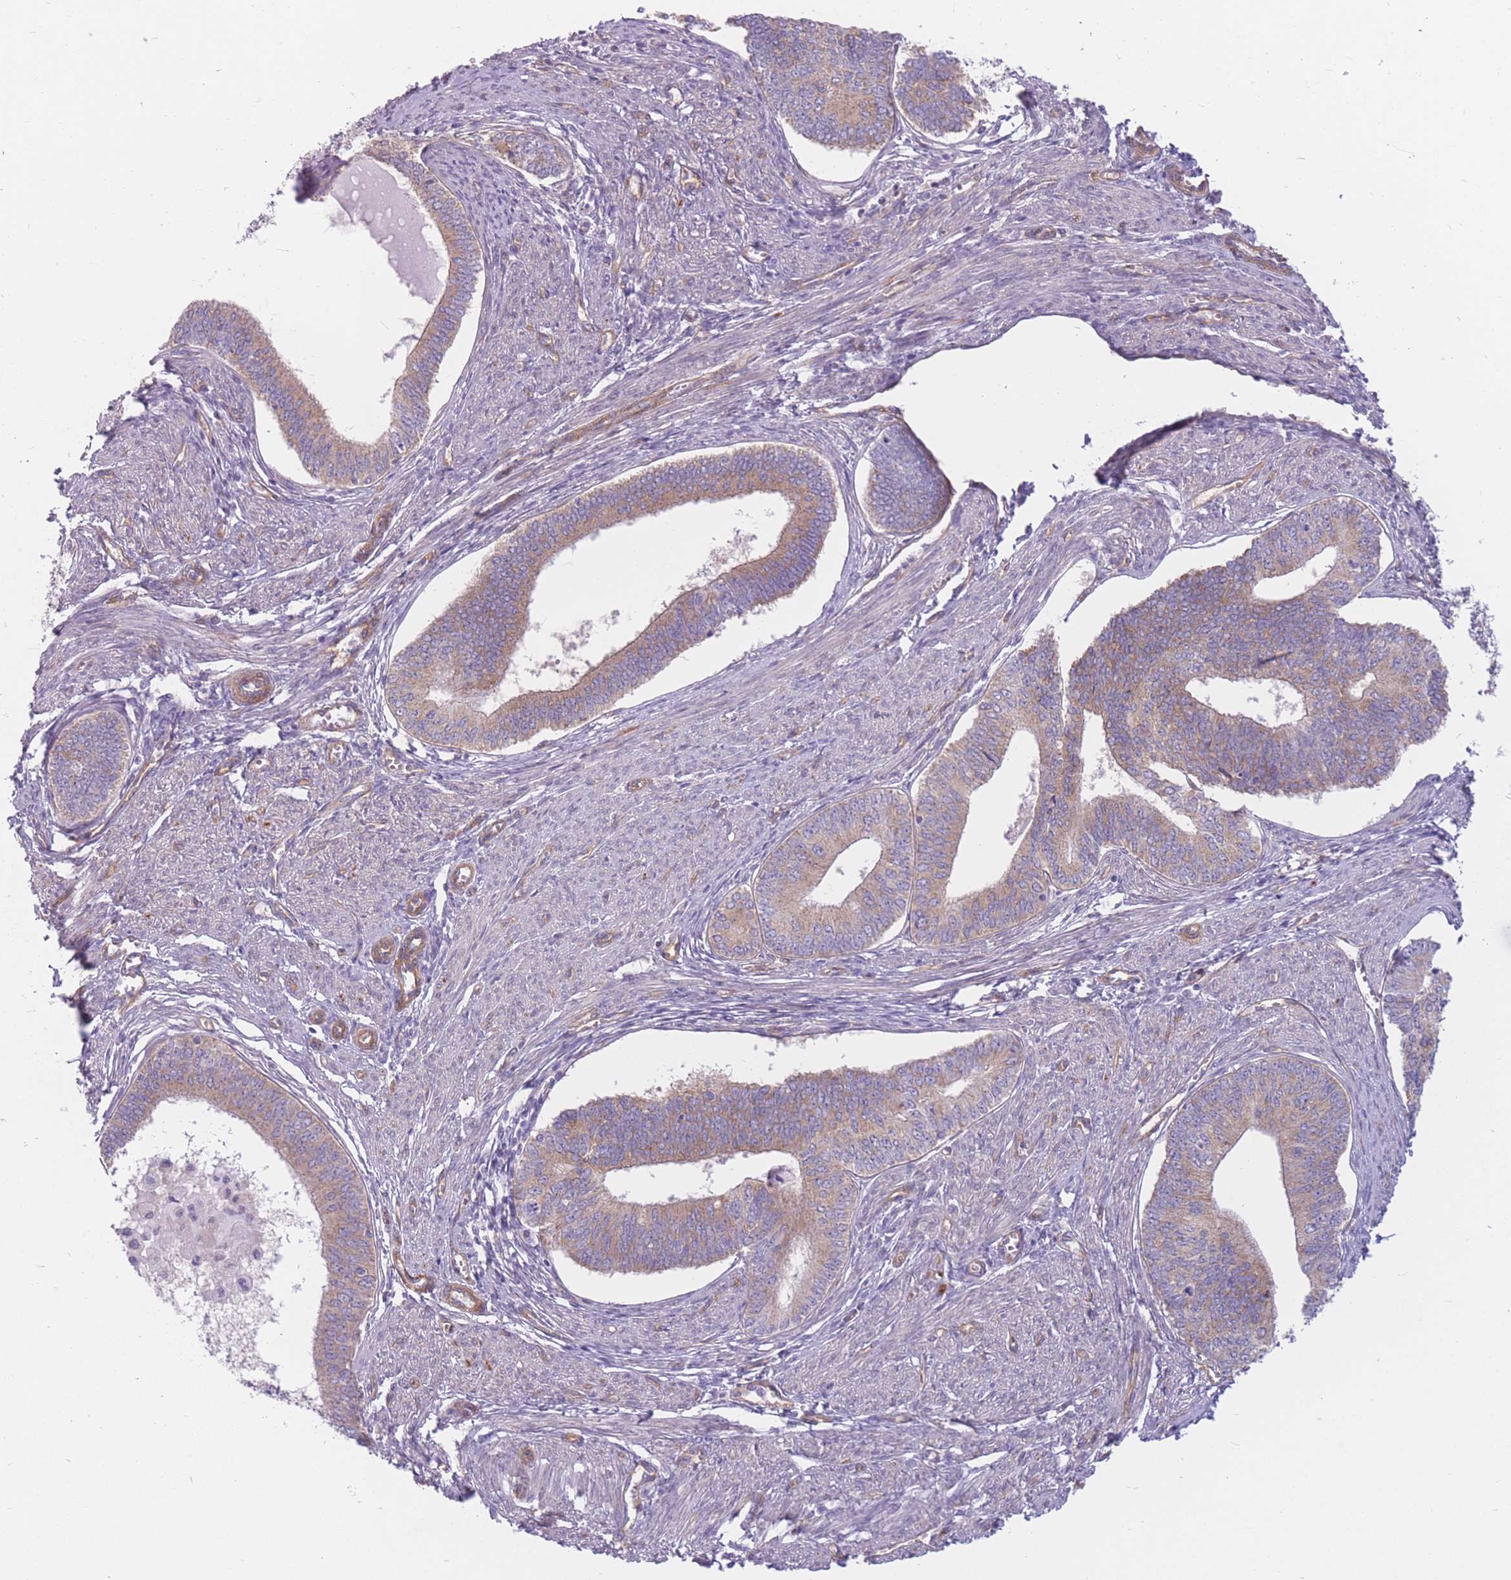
{"staining": {"intensity": "moderate", "quantity": ">75%", "location": "cytoplasmic/membranous"}, "tissue": "endometrial cancer", "cell_type": "Tumor cells", "image_type": "cancer", "snomed": [{"axis": "morphology", "description": "Adenocarcinoma, NOS"}, {"axis": "topography", "description": "Endometrium"}], "caption": "This is an image of immunohistochemistry staining of endometrial cancer (adenocarcinoma), which shows moderate staining in the cytoplasmic/membranous of tumor cells.", "gene": "SERPINB3", "patient": {"sex": "female", "age": 68}}